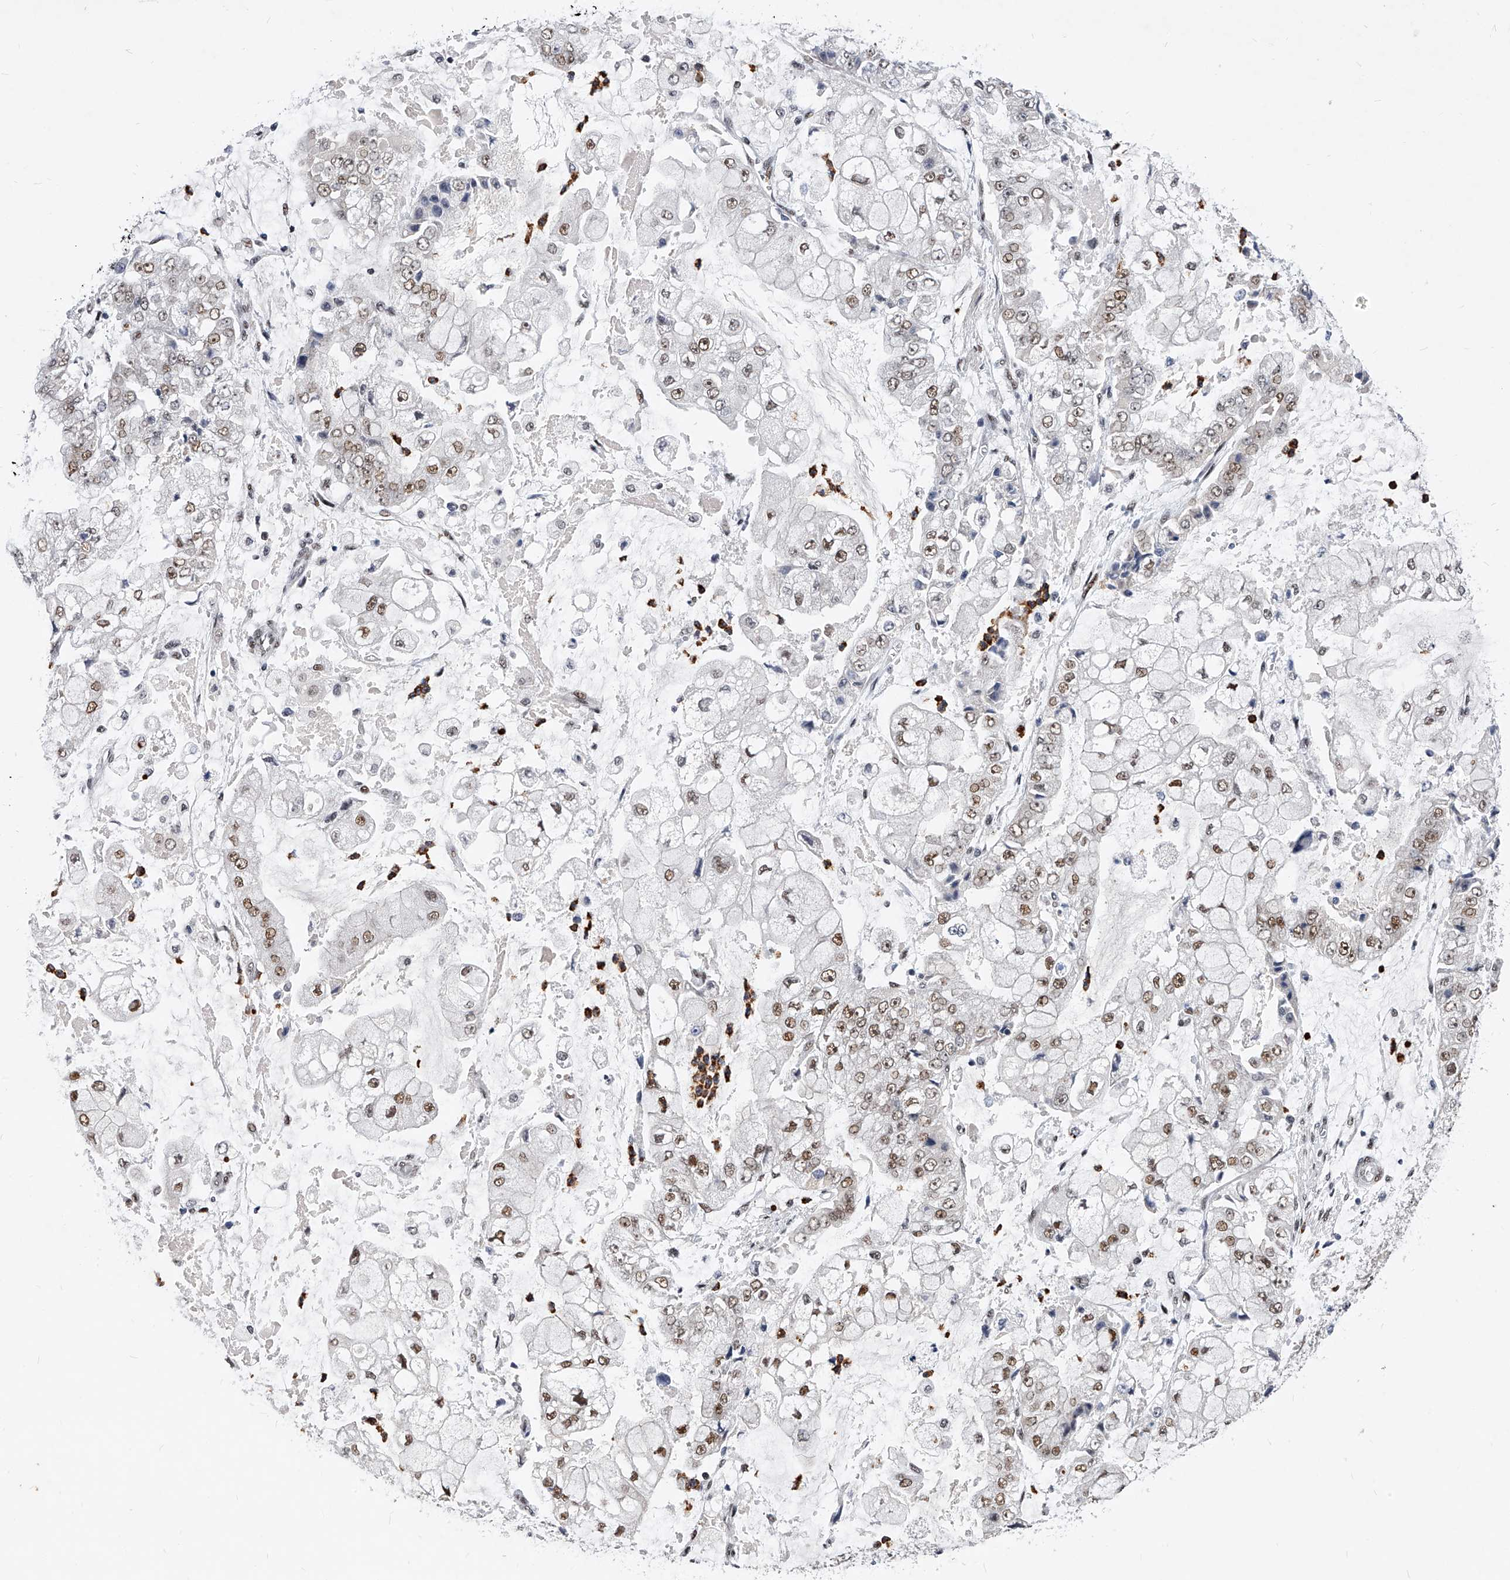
{"staining": {"intensity": "moderate", "quantity": "25%-75%", "location": "nuclear"}, "tissue": "stomach cancer", "cell_type": "Tumor cells", "image_type": "cancer", "snomed": [{"axis": "morphology", "description": "Adenocarcinoma, NOS"}, {"axis": "topography", "description": "Stomach"}], "caption": "High-power microscopy captured an immunohistochemistry (IHC) histopathology image of stomach cancer (adenocarcinoma), revealing moderate nuclear staining in about 25%-75% of tumor cells.", "gene": "TESK2", "patient": {"sex": "male", "age": 76}}